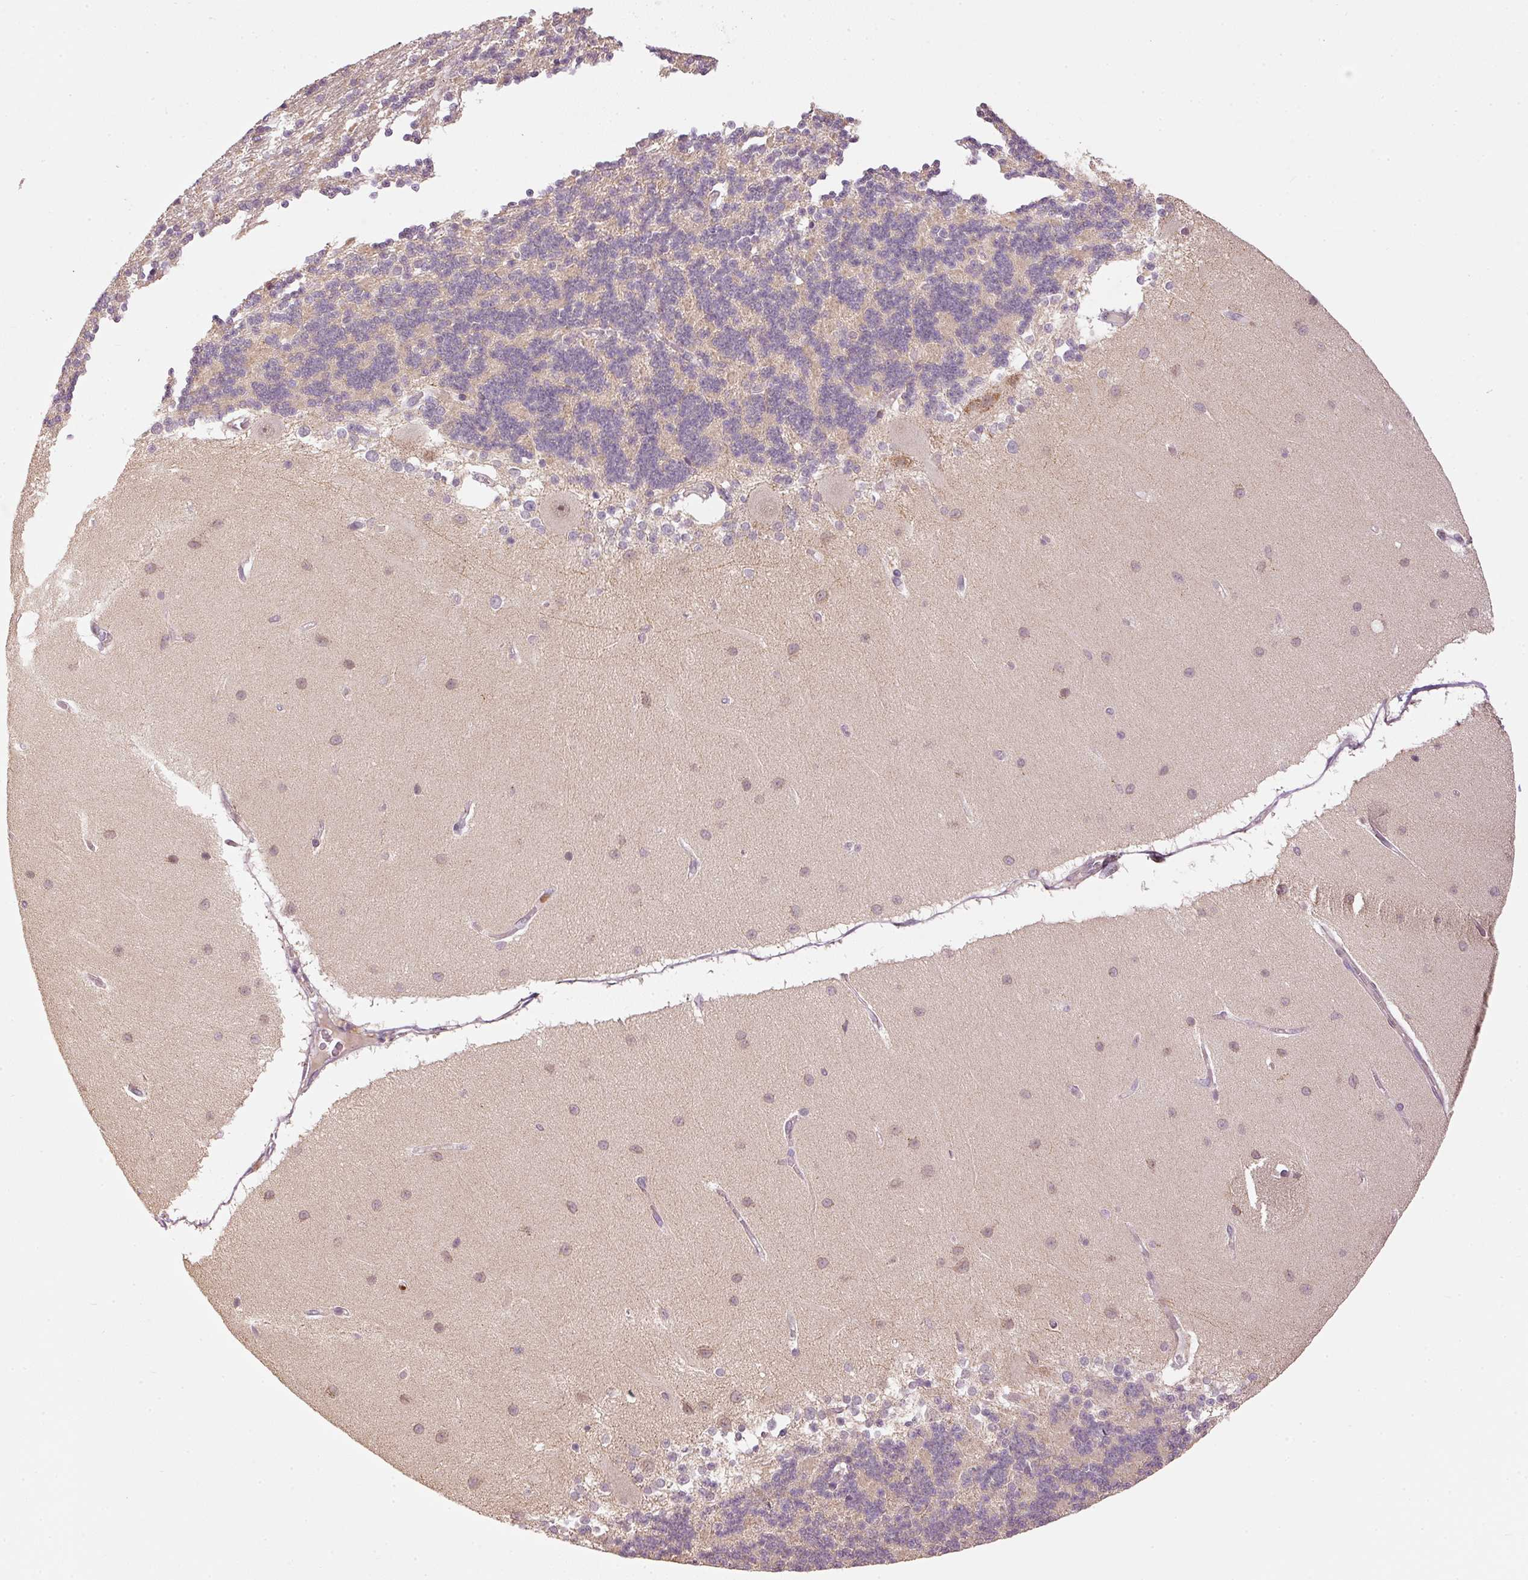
{"staining": {"intensity": "moderate", "quantity": "25%-75%", "location": "nuclear"}, "tissue": "caudate", "cell_type": "Glial cells", "image_type": "normal", "snomed": [{"axis": "morphology", "description": "Normal tissue, NOS"}, {"axis": "topography", "description": "Lateral ventricle wall"}], "caption": "Caudate stained with immunohistochemistry (IHC) demonstrates moderate nuclear staining in approximately 25%-75% of glial cells.", "gene": "MTHFD1L", "patient": {"sex": "male", "age": 58}}